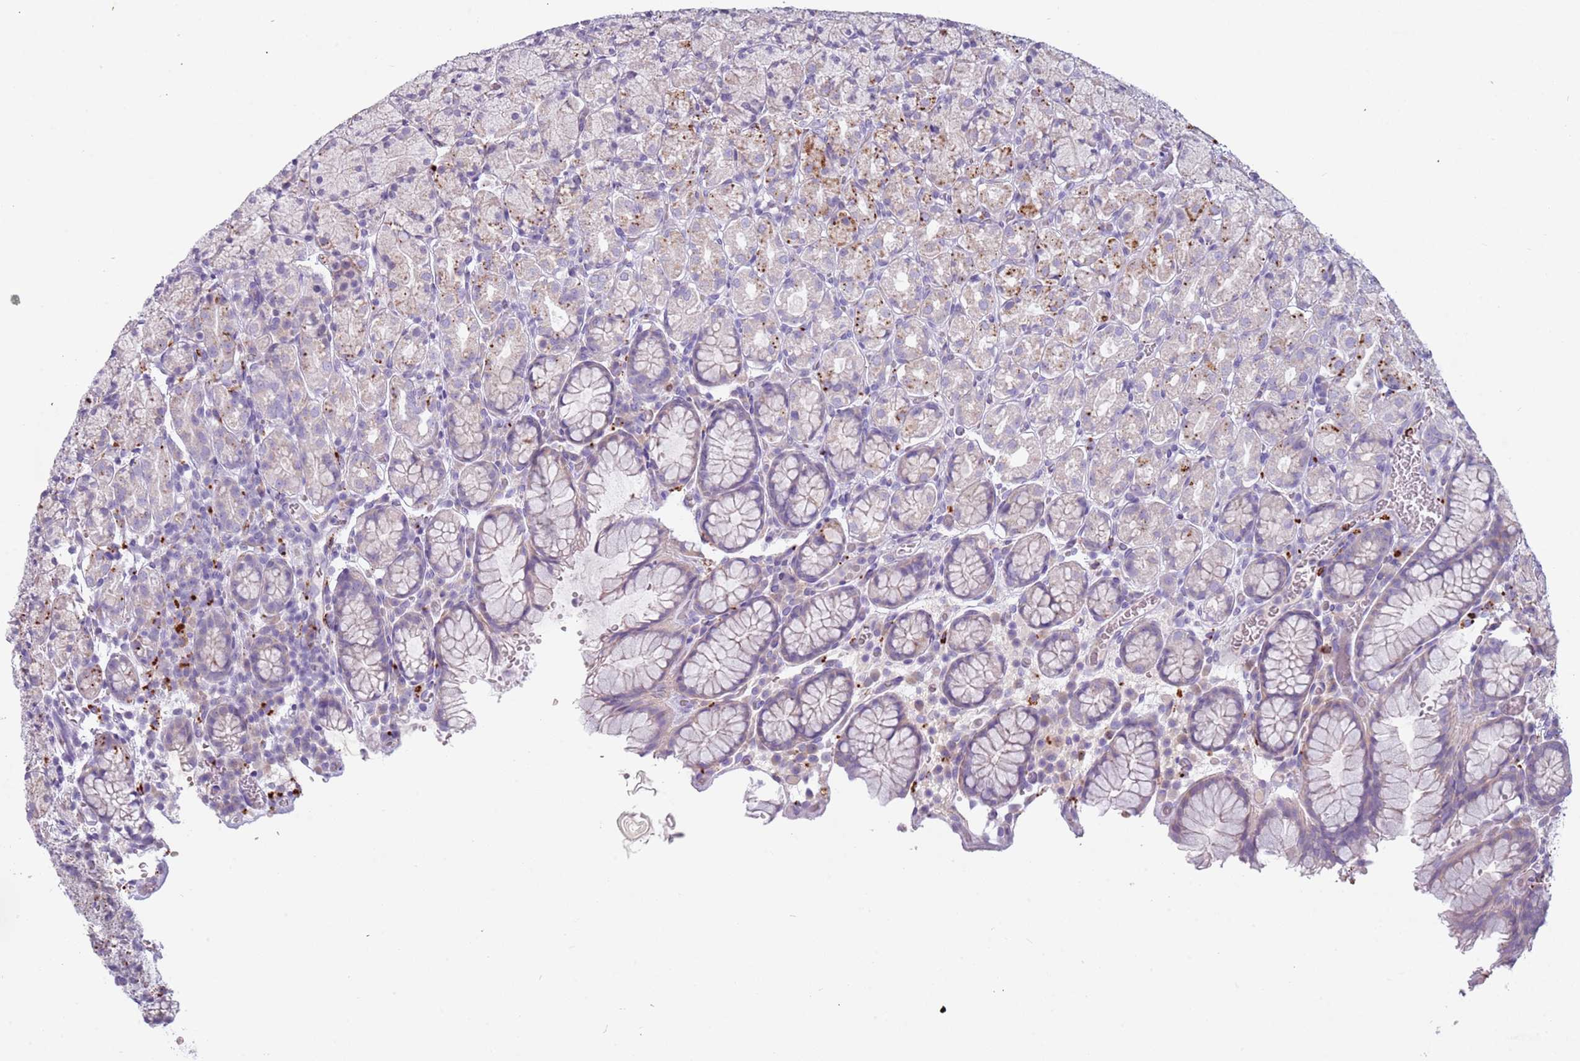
{"staining": {"intensity": "weak", "quantity": "<25%", "location": "cytoplasmic/membranous"}, "tissue": "stomach", "cell_type": "Glandular cells", "image_type": "normal", "snomed": [{"axis": "morphology", "description": "Normal tissue, NOS"}, {"axis": "topography", "description": "Stomach, upper"}, {"axis": "topography", "description": "Stomach"}], "caption": "This is a micrograph of immunohistochemistry staining of benign stomach, which shows no positivity in glandular cells.", "gene": "NWD2", "patient": {"sex": "male", "age": 62}}